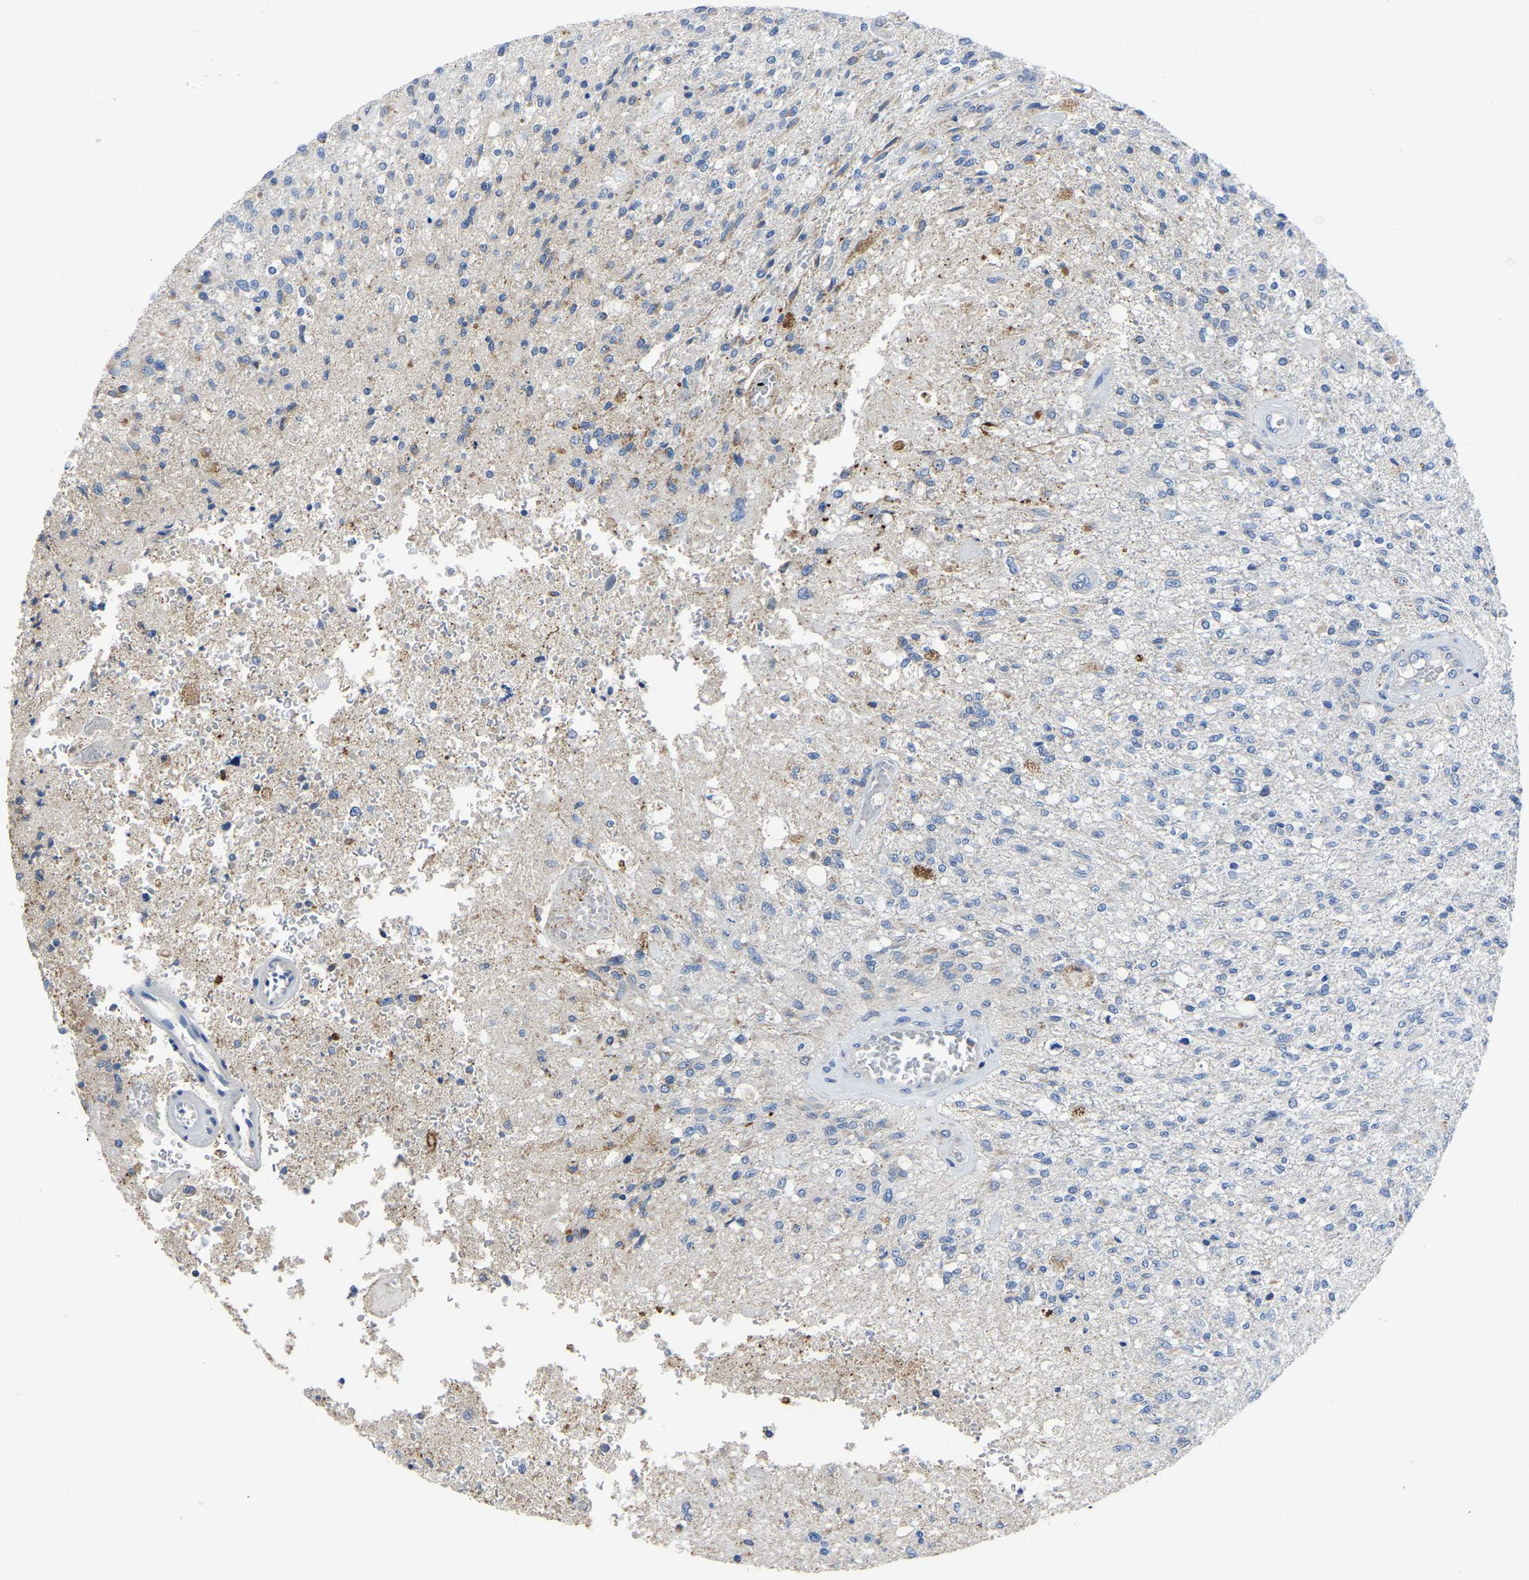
{"staining": {"intensity": "negative", "quantity": "none", "location": "none"}, "tissue": "glioma", "cell_type": "Tumor cells", "image_type": "cancer", "snomed": [{"axis": "morphology", "description": "Normal tissue, NOS"}, {"axis": "morphology", "description": "Glioma, malignant, High grade"}, {"axis": "topography", "description": "Cerebral cortex"}], "caption": "A histopathology image of glioma stained for a protein displays no brown staining in tumor cells.", "gene": "ETFA", "patient": {"sex": "male", "age": 77}}